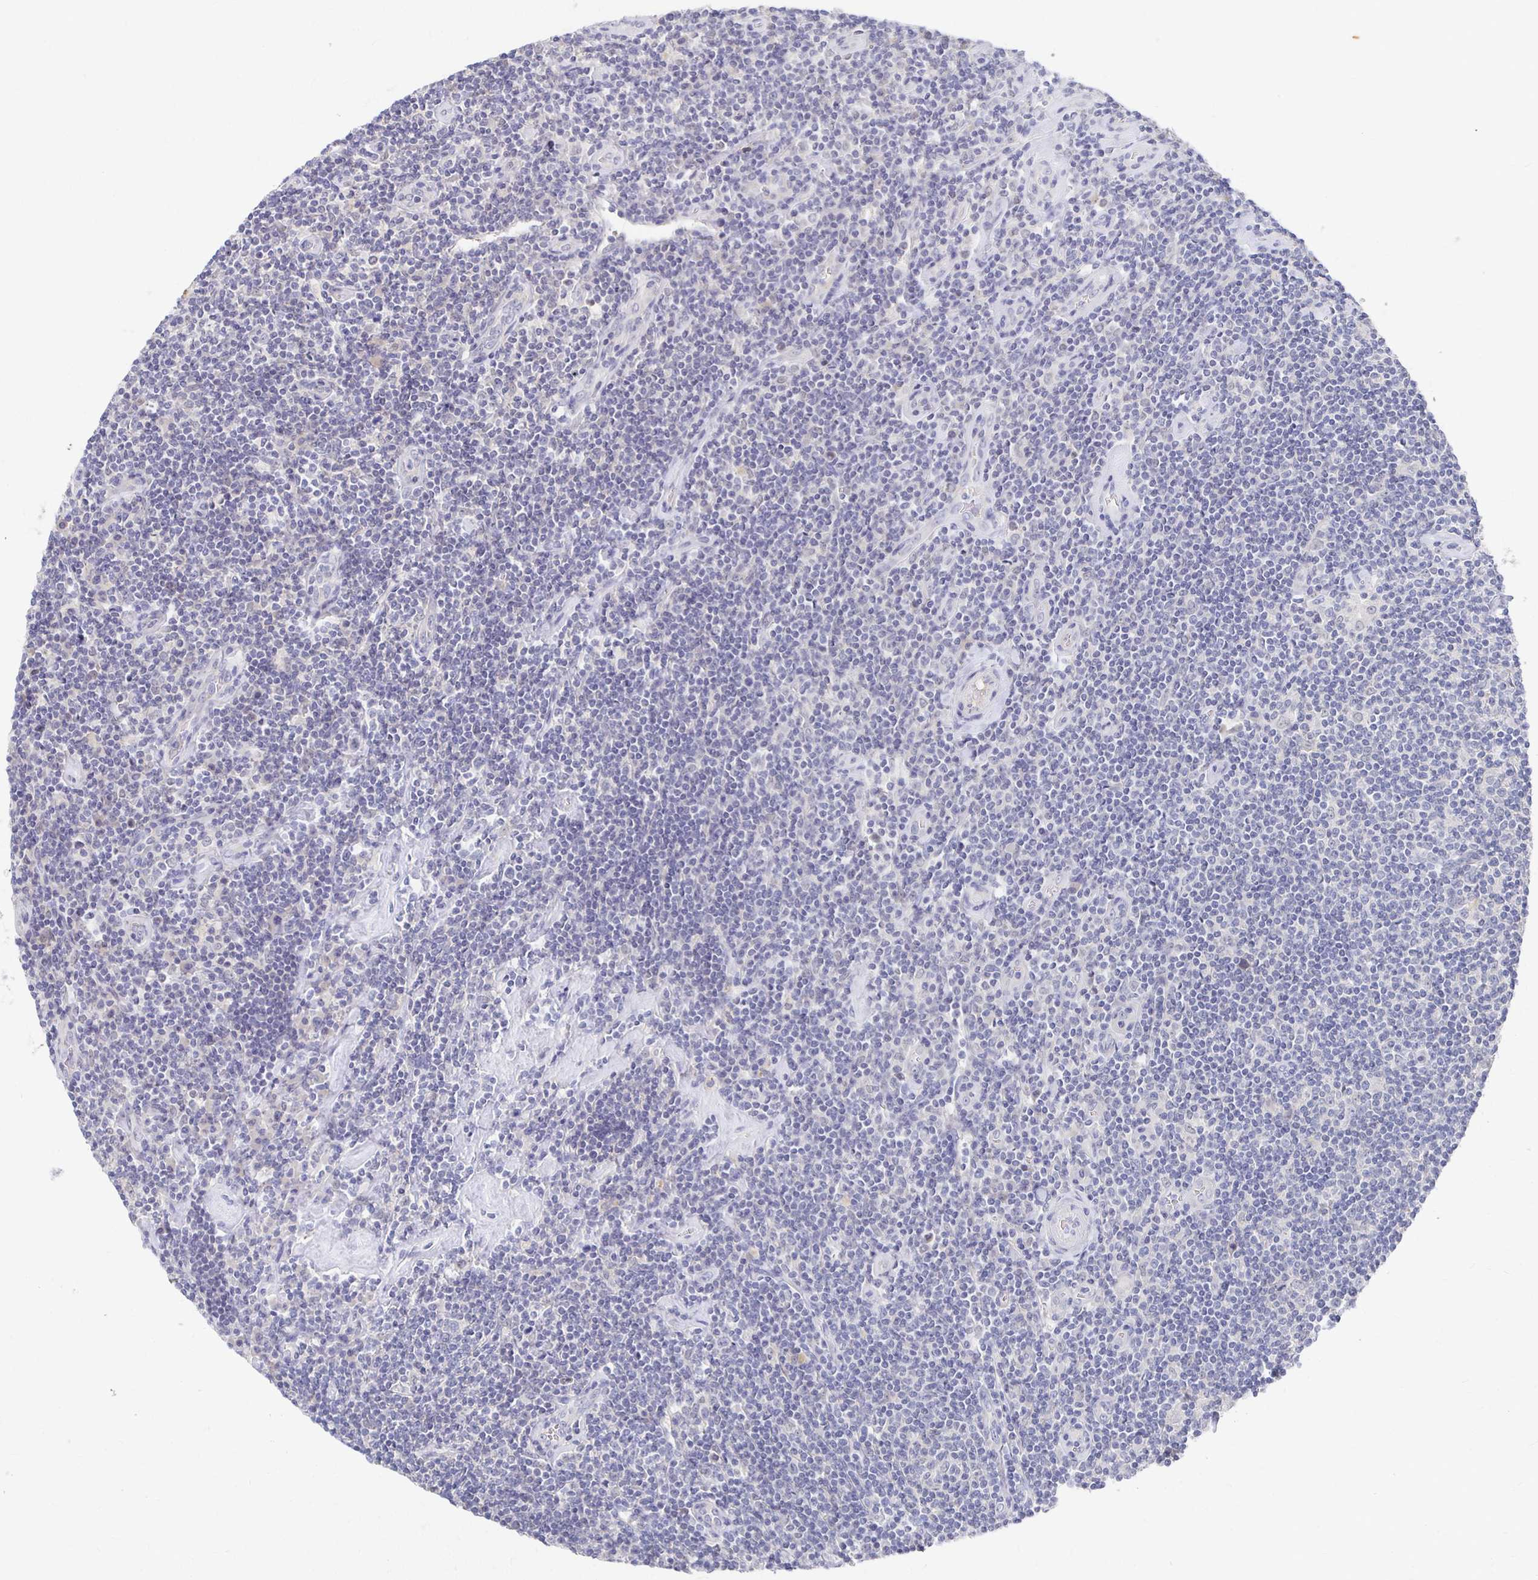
{"staining": {"intensity": "negative", "quantity": "none", "location": "none"}, "tissue": "lymphoma", "cell_type": "Tumor cells", "image_type": "cancer", "snomed": [{"axis": "morphology", "description": "Hodgkin's disease, NOS"}, {"axis": "topography", "description": "Lymph node"}], "caption": "This is a photomicrograph of immunohistochemistry (IHC) staining of Hodgkin's disease, which shows no positivity in tumor cells.", "gene": "FKRP", "patient": {"sex": "male", "age": 40}}